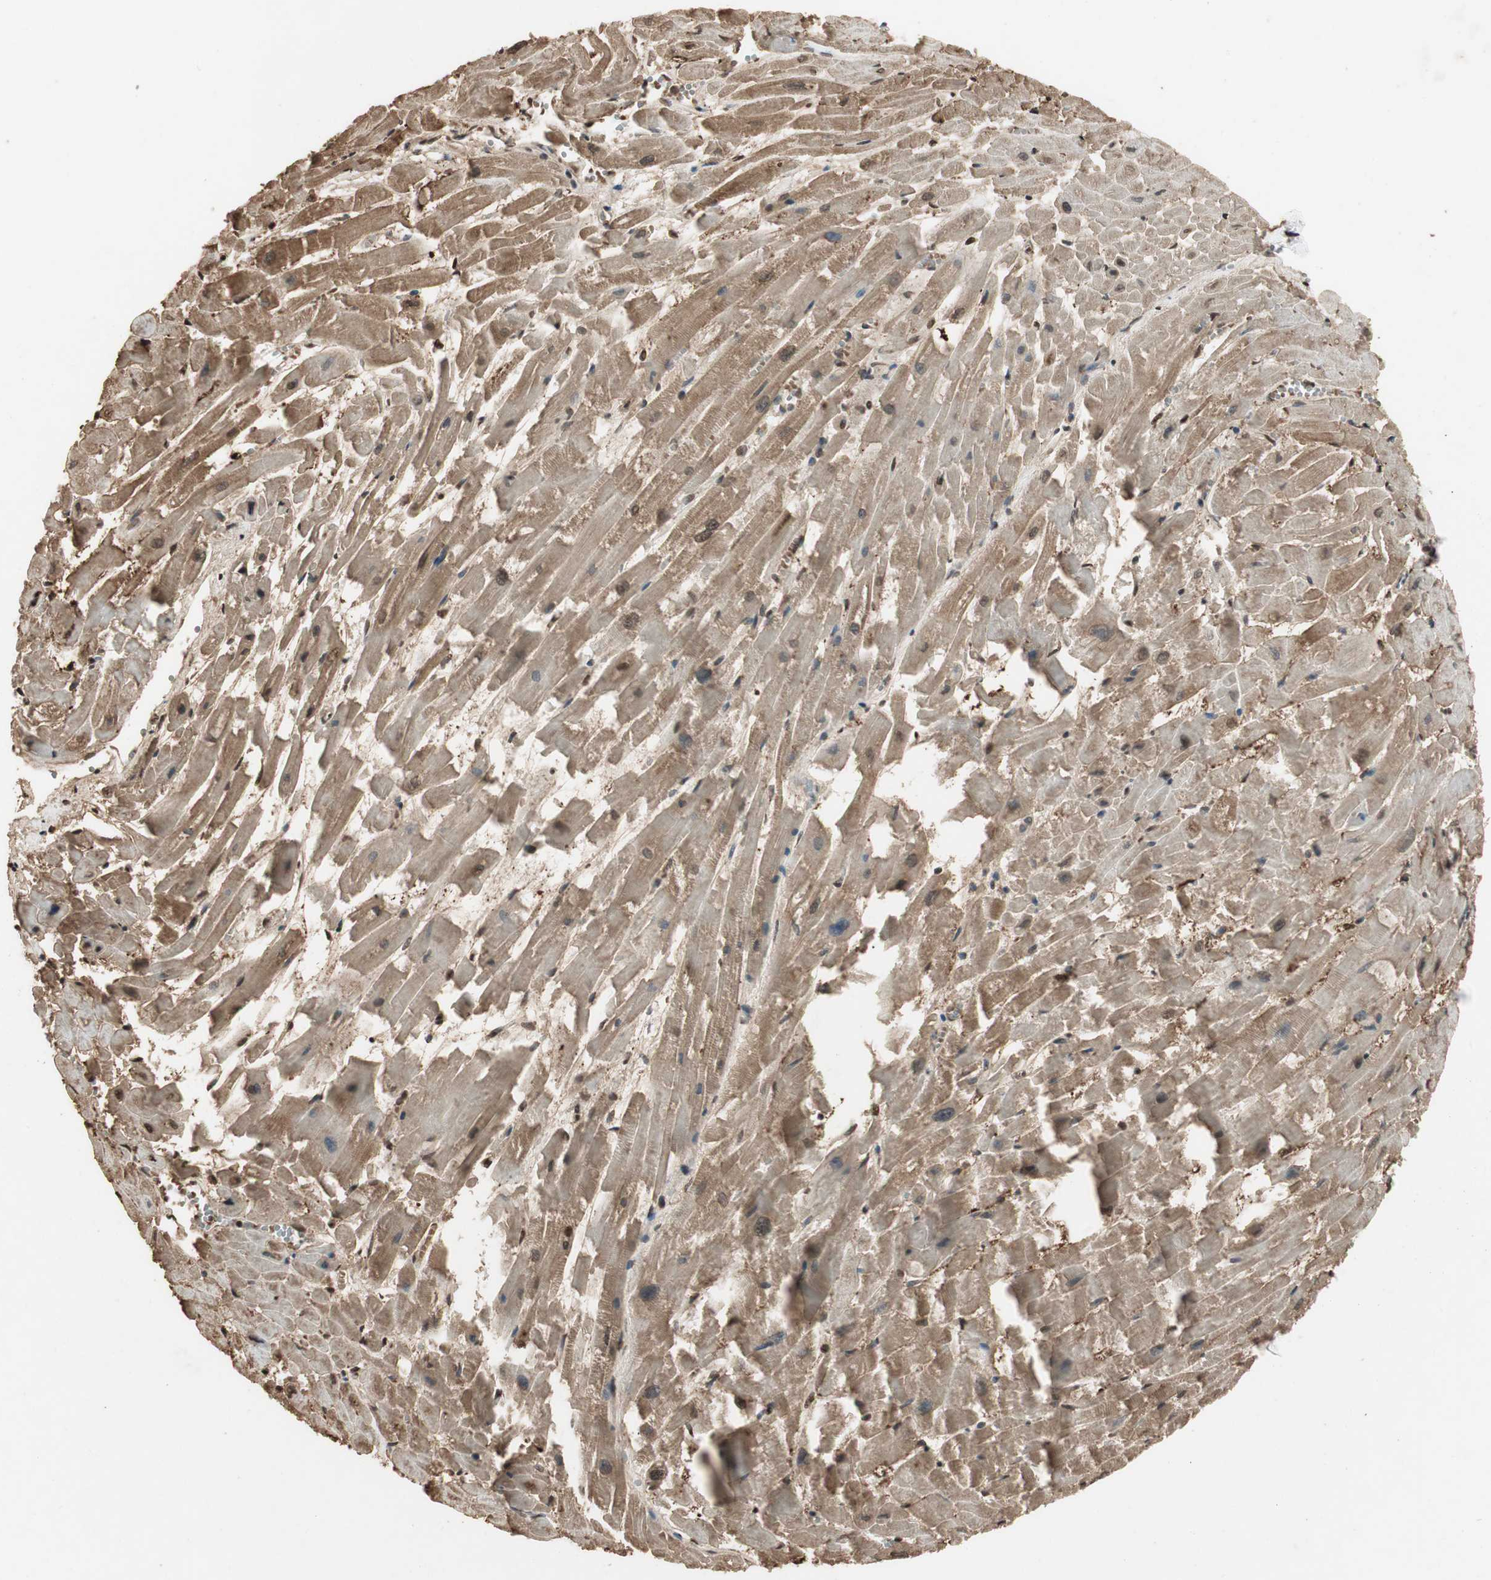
{"staining": {"intensity": "moderate", "quantity": "25%-75%", "location": "cytoplasmic/membranous"}, "tissue": "heart muscle", "cell_type": "Cardiomyocytes", "image_type": "normal", "snomed": [{"axis": "morphology", "description": "Normal tissue, NOS"}, {"axis": "topography", "description": "Heart"}], "caption": "This image exhibits immunohistochemistry (IHC) staining of normal heart muscle, with medium moderate cytoplasmic/membranous staining in approximately 25%-75% of cardiomyocytes.", "gene": "PRKG1", "patient": {"sex": "female", "age": 19}}